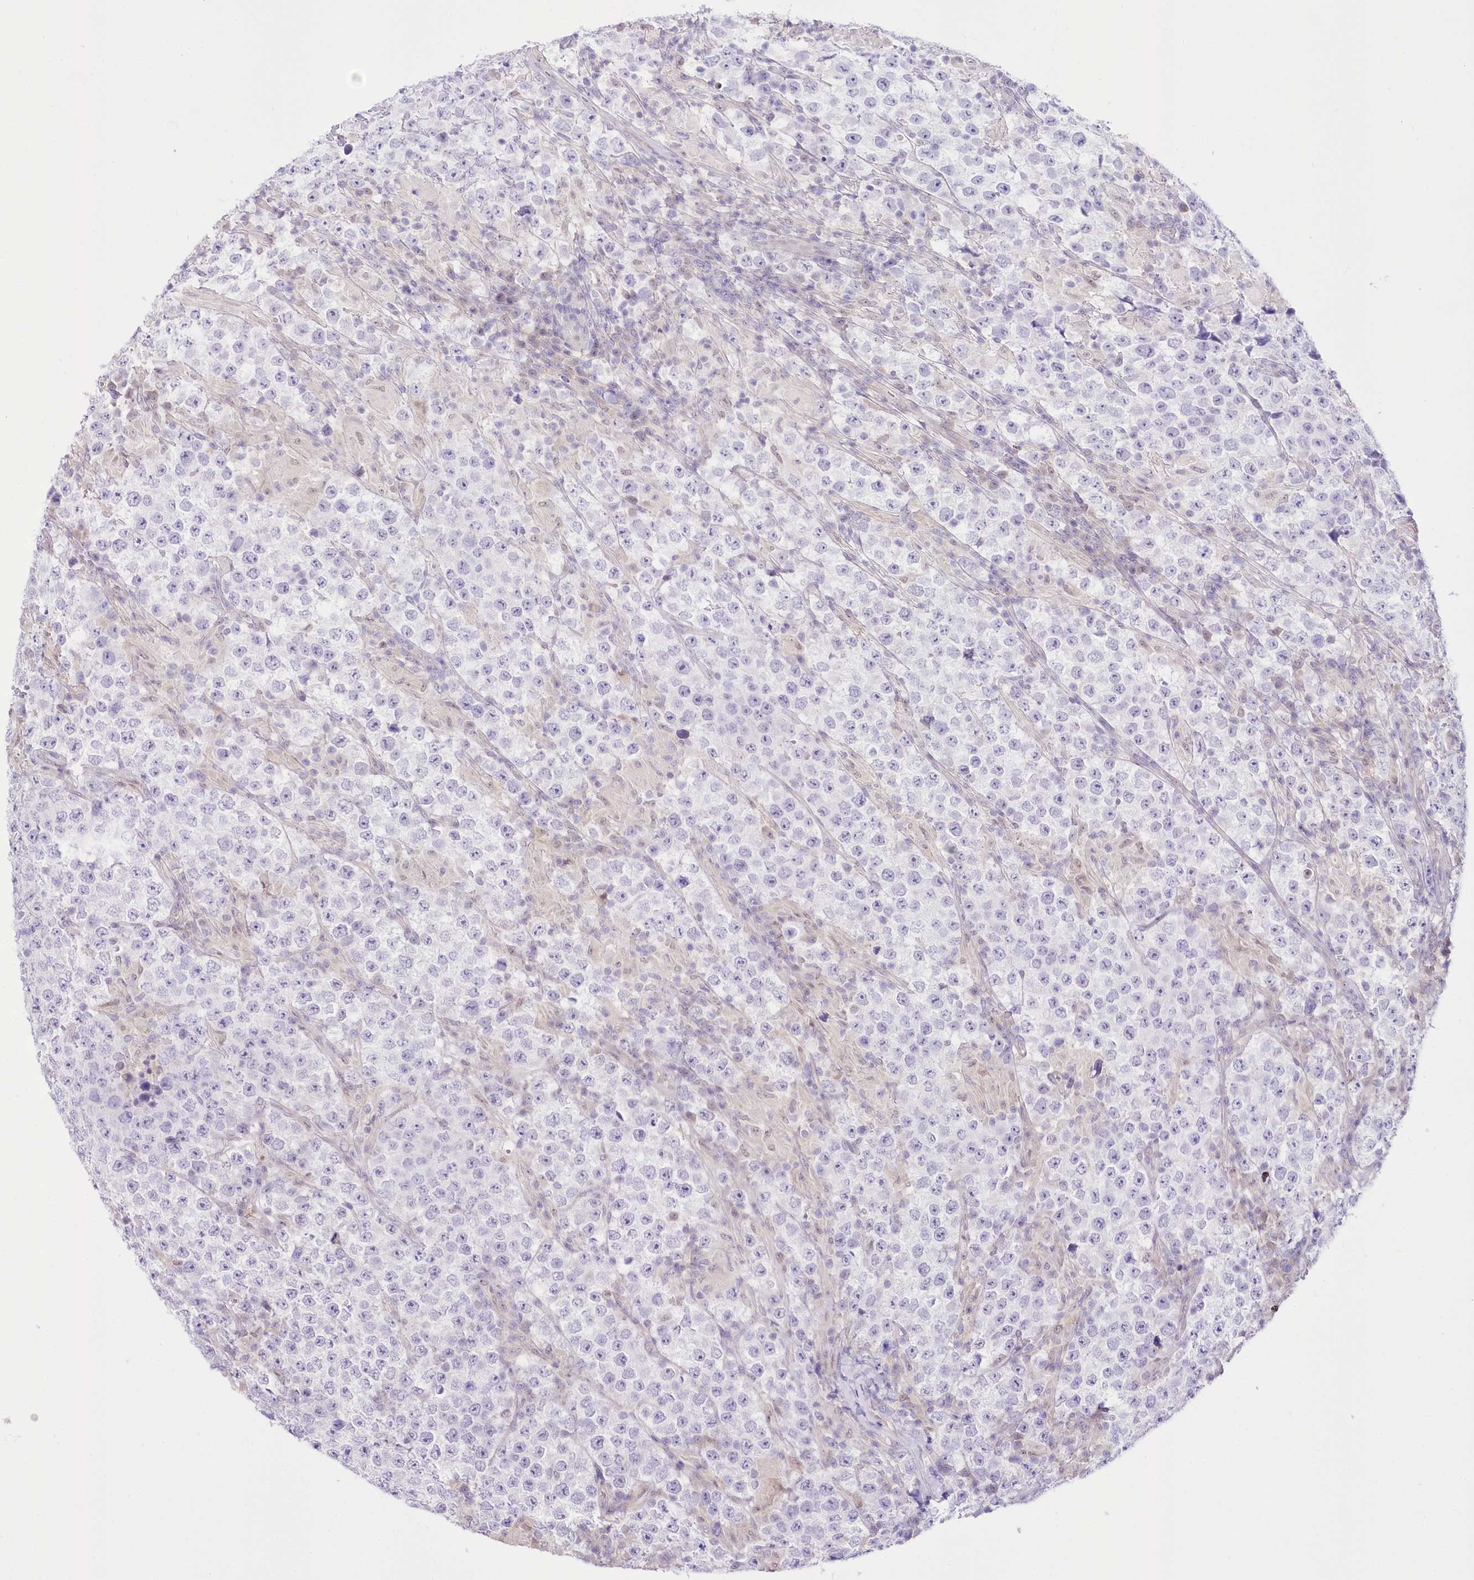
{"staining": {"intensity": "negative", "quantity": "none", "location": "none"}, "tissue": "testis cancer", "cell_type": "Tumor cells", "image_type": "cancer", "snomed": [{"axis": "morphology", "description": "Normal tissue, NOS"}, {"axis": "morphology", "description": "Urothelial carcinoma, High grade"}, {"axis": "morphology", "description": "Seminoma, NOS"}, {"axis": "morphology", "description": "Carcinoma, Embryonal, NOS"}, {"axis": "topography", "description": "Urinary bladder"}, {"axis": "topography", "description": "Testis"}], "caption": "Seminoma (testis) stained for a protein using immunohistochemistry (IHC) displays no staining tumor cells.", "gene": "UBA6", "patient": {"sex": "male", "age": 41}}